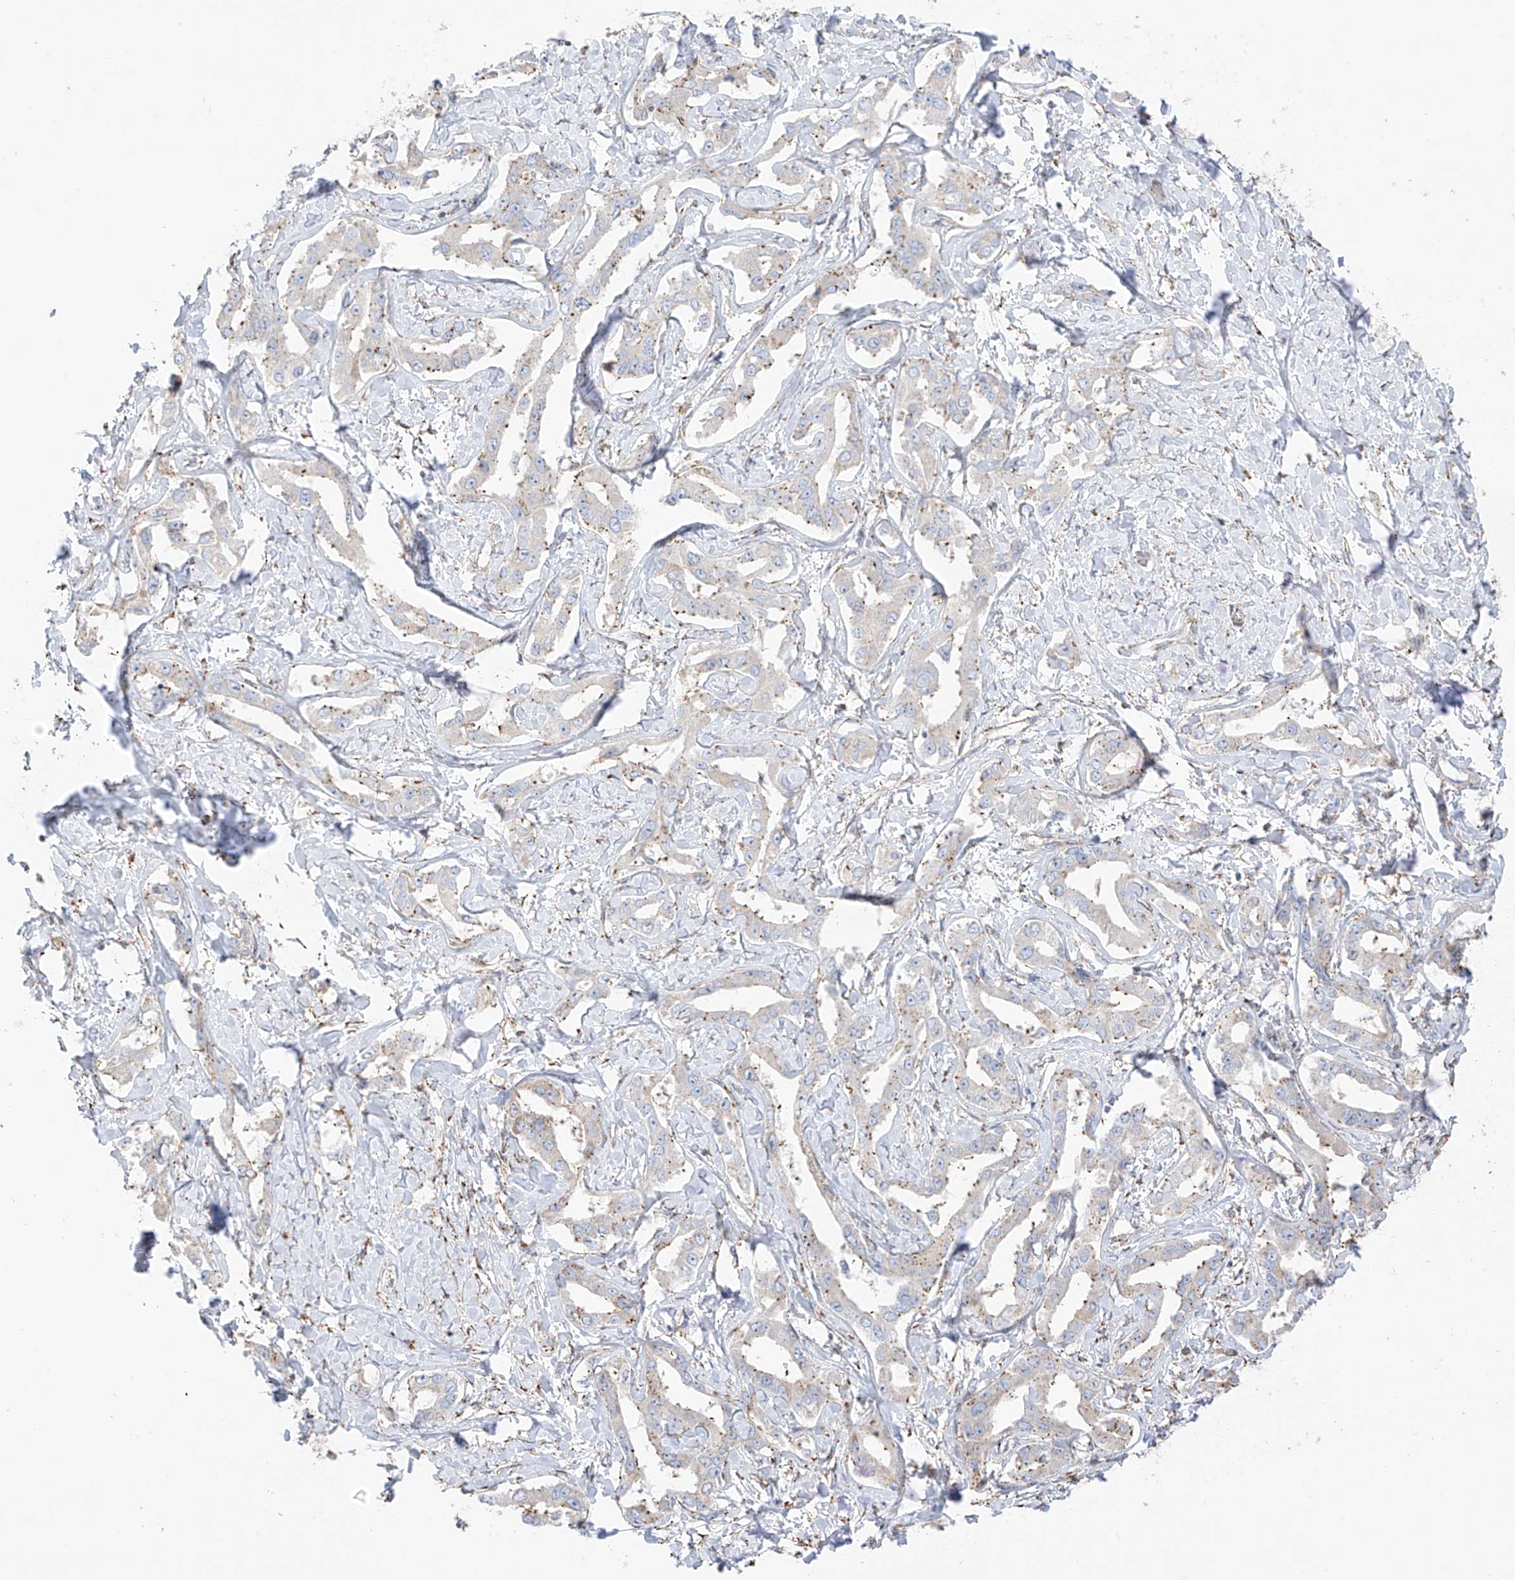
{"staining": {"intensity": "weak", "quantity": "<25%", "location": "cytoplasmic/membranous"}, "tissue": "liver cancer", "cell_type": "Tumor cells", "image_type": "cancer", "snomed": [{"axis": "morphology", "description": "Cholangiocarcinoma"}, {"axis": "topography", "description": "Liver"}], "caption": "High power microscopy image of an immunohistochemistry (IHC) micrograph of cholangiocarcinoma (liver), revealing no significant positivity in tumor cells.", "gene": "XKR3", "patient": {"sex": "male", "age": 59}}